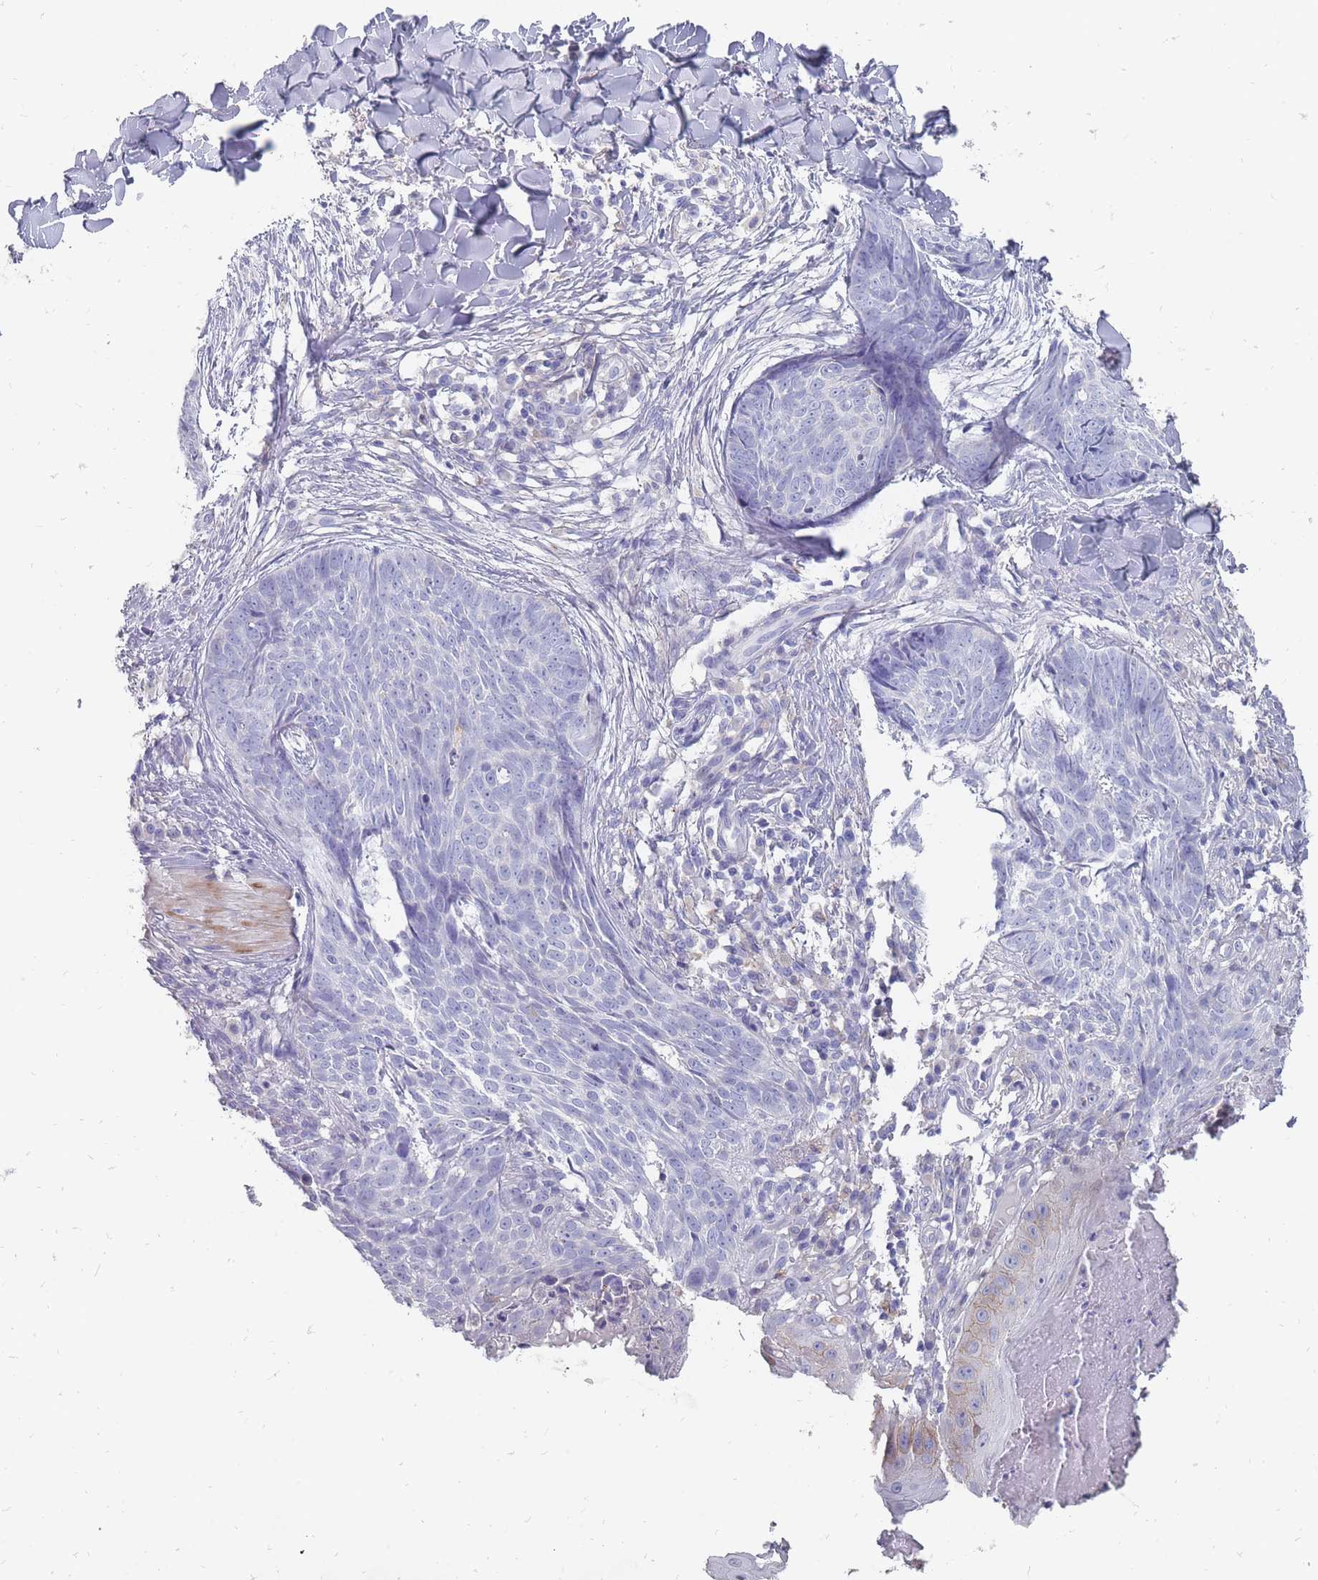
{"staining": {"intensity": "negative", "quantity": "none", "location": "none"}, "tissue": "skin cancer", "cell_type": "Tumor cells", "image_type": "cancer", "snomed": [{"axis": "morphology", "description": "Basal cell carcinoma"}, {"axis": "topography", "description": "Skin"}], "caption": "DAB immunohistochemical staining of human basal cell carcinoma (skin) shows no significant positivity in tumor cells.", "gene": "OTULINL", "patient": {"sex": "female", "age": 61}}